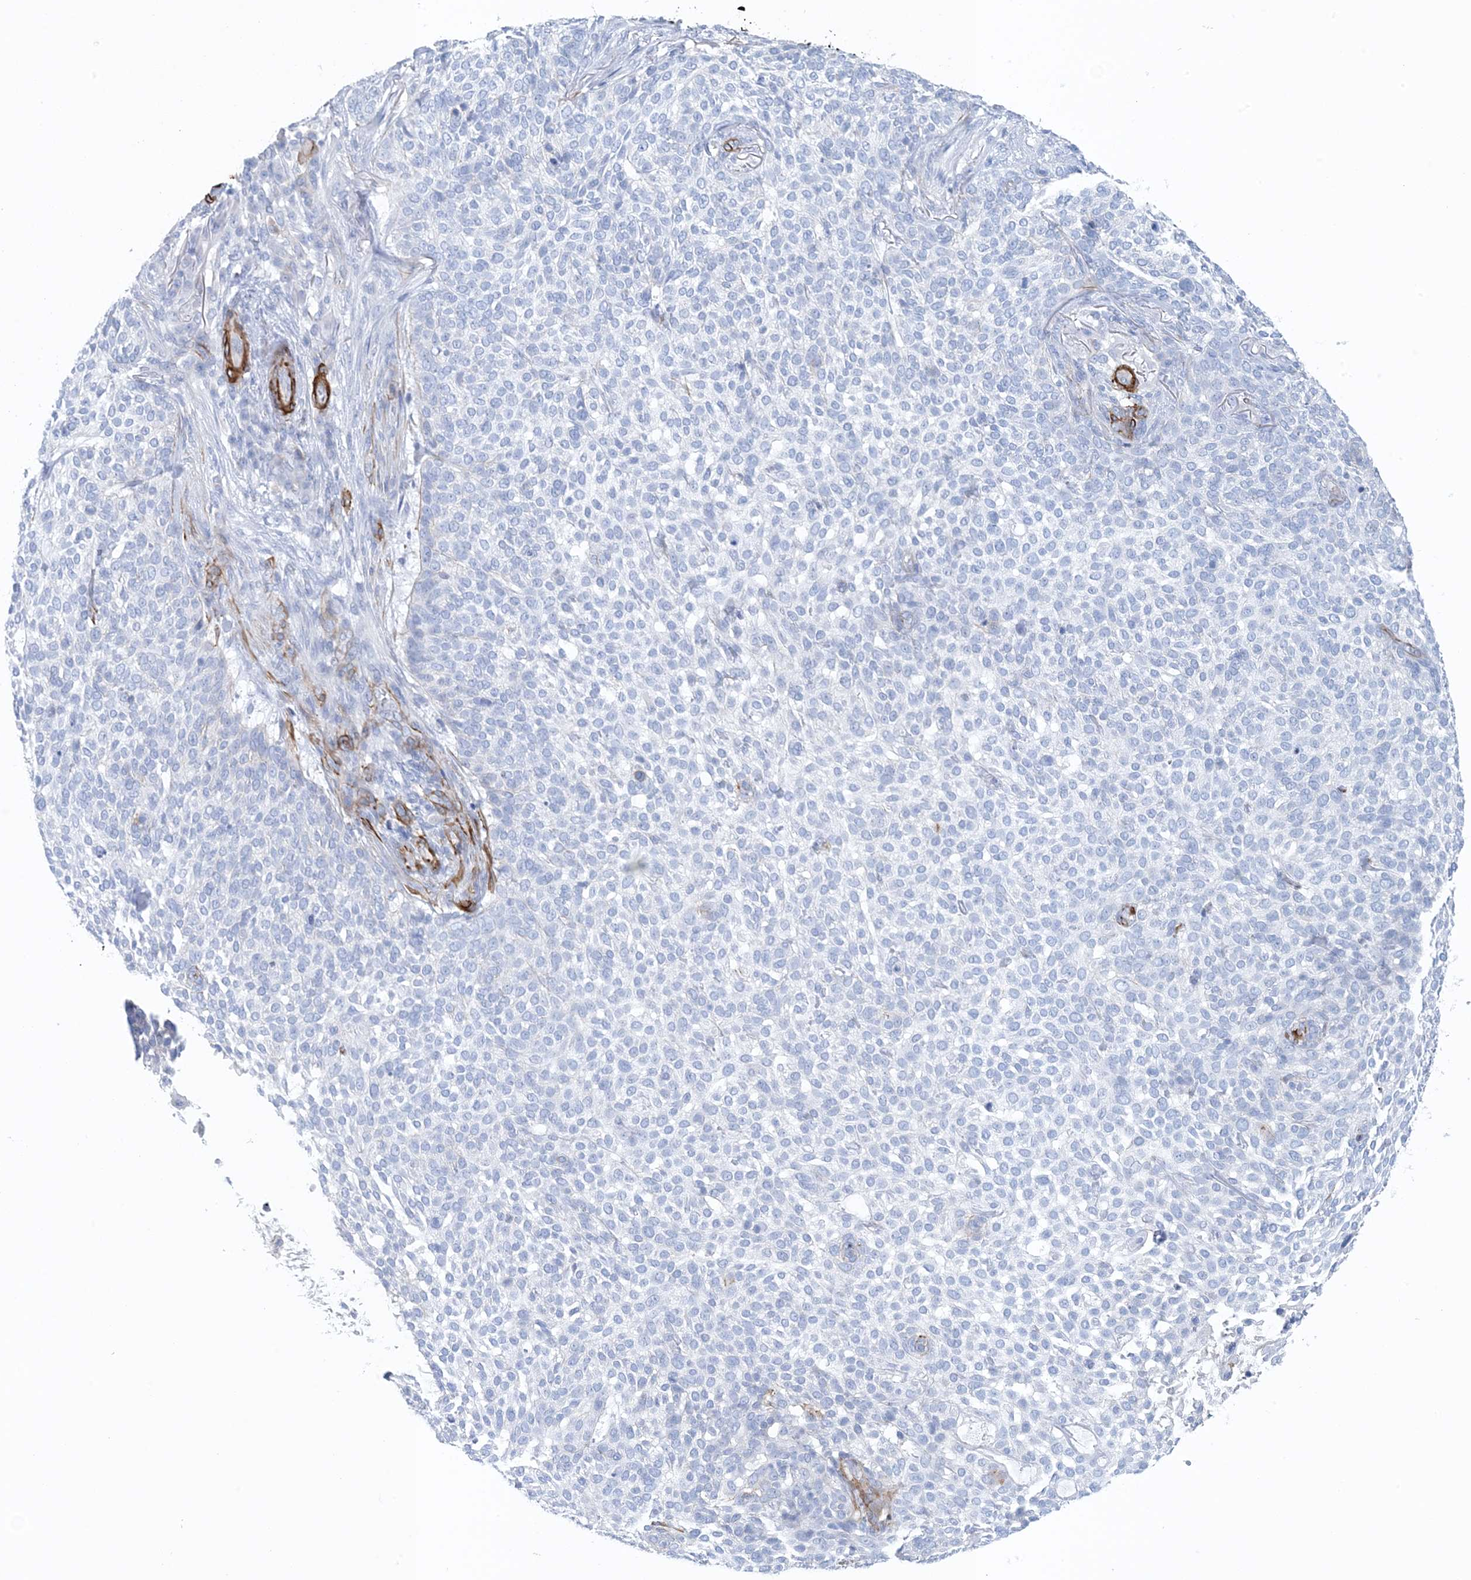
{"staining": {"intensity": "negative", "quantity": "none", "location": "none"}, "tissue": "skin cancer", "cell_type": "Tumor cells", "image_type": "cancer", "snomed": [{"axis": "morphology", "description": "Basal cell carcinoma"}, {"axis": "topography", "description": "Skin"}], "caption": "The histopathology image demonstrates no staining of tumor cells in basal cell carcinoma (skin). Brightfield microscopy of immunohistochemistry stained with DAB (brown) and hematoxylin (blue), captured at high magnification.", "gene": "SHANK1", "patient": {"sex": "female", "age": 64}}